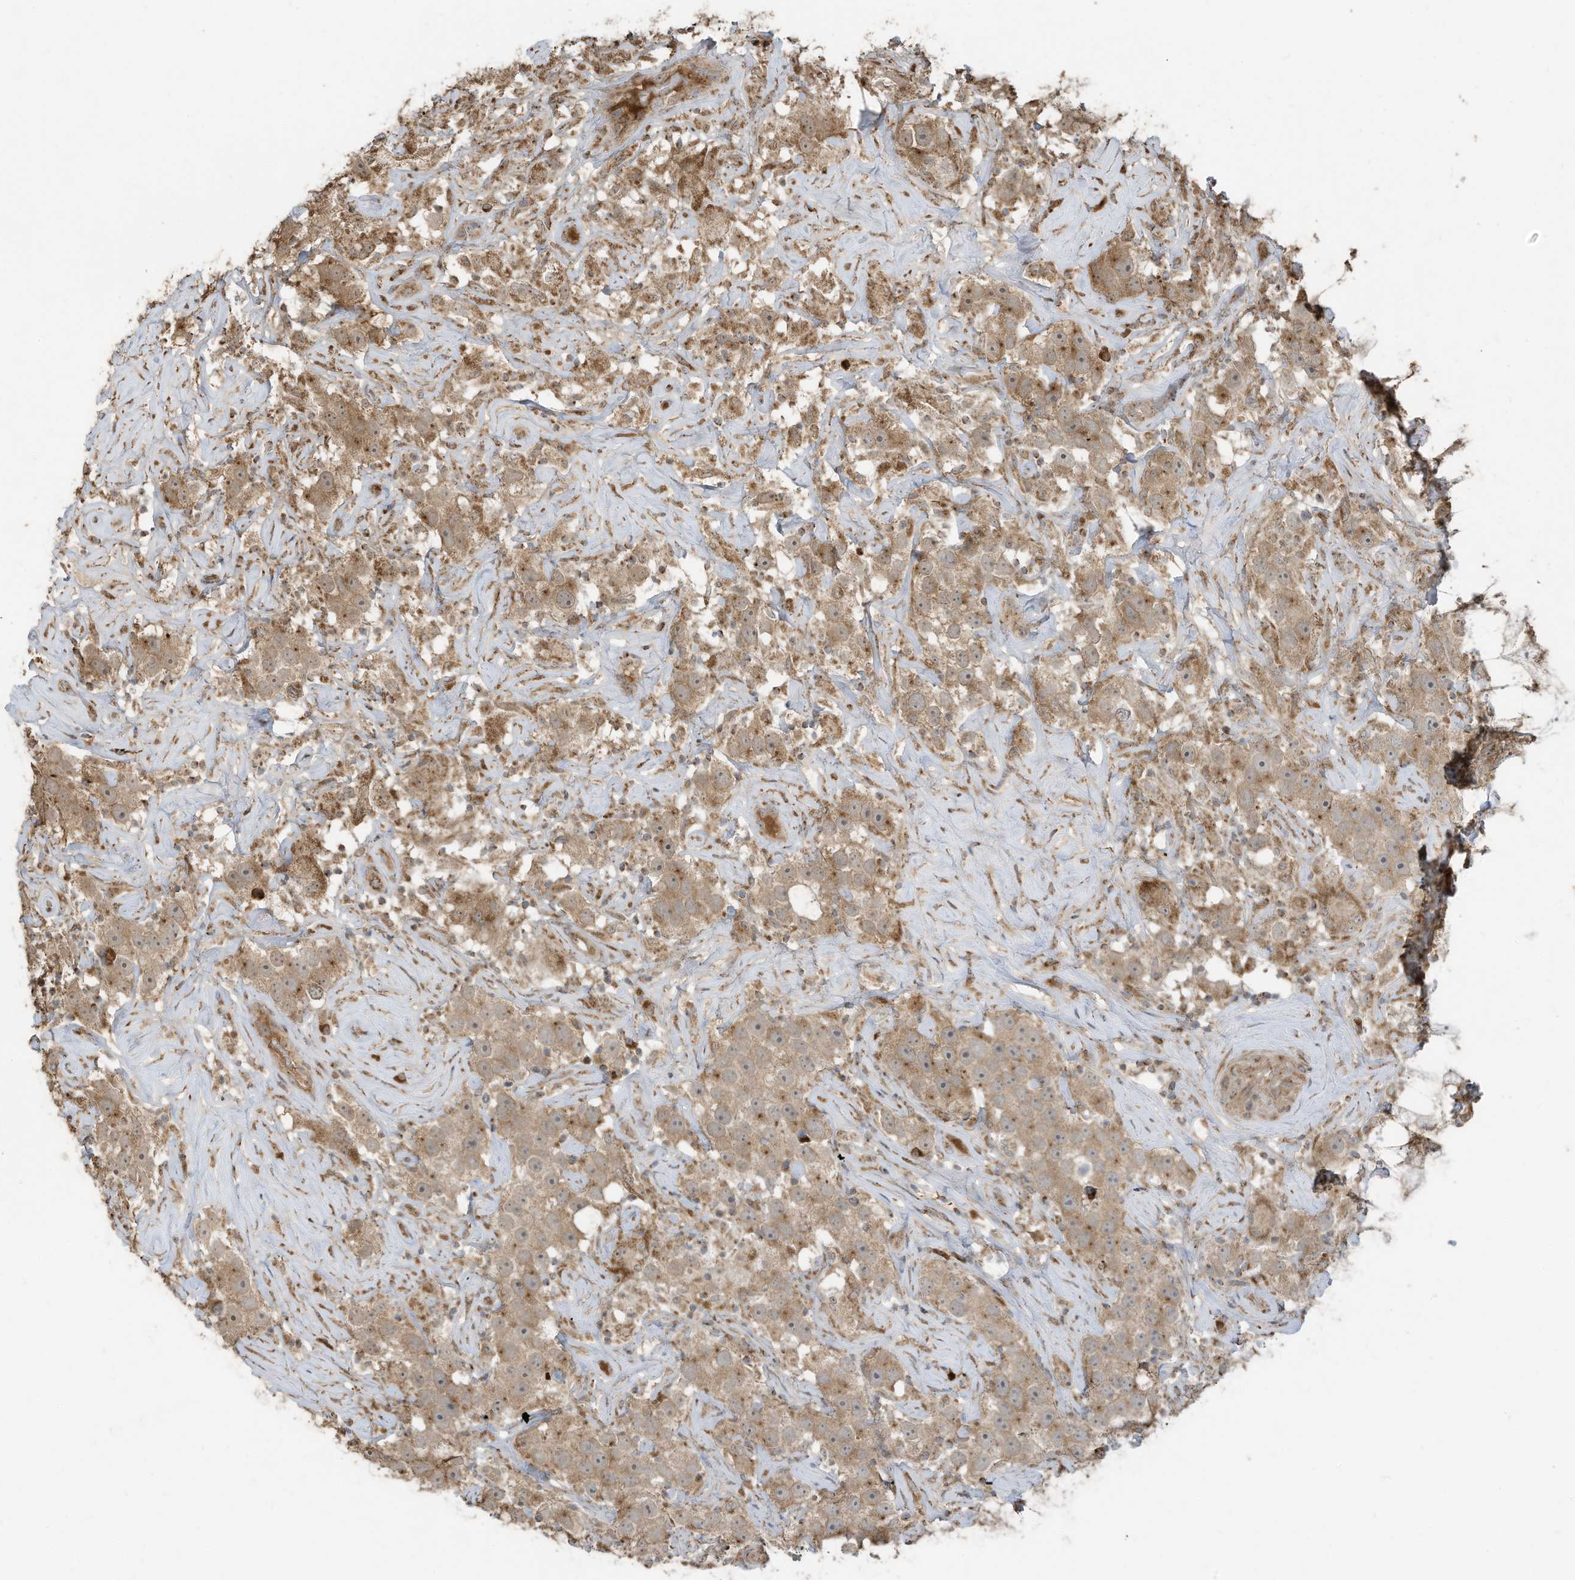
{"staining": {"intensity": "moderate", "quantity": ">75%", "location": "cytoplasmic/membranous"}, "tissue": "testis cancer", "cell_type": "Tumor cells", "image_type": "cancer", "snomed": [{"axis": "morphology", "description": "Seminoma, NOS"}, {"axis": "topography", "description": "Testis"}], "caption": "DAB (3,3'-diaminobenzidine) immunohistochemical staining of seminoma (testis) reveals moderate cytoplasmic/membranous protein positivity in approximately >75% of tumor cells. Immunohistochemistry (ihc) stains the protein of interest in brown and the nuclei are stained blue.", "gene": "C2orf74", "patient": {"sex": "male", "age": 49}}